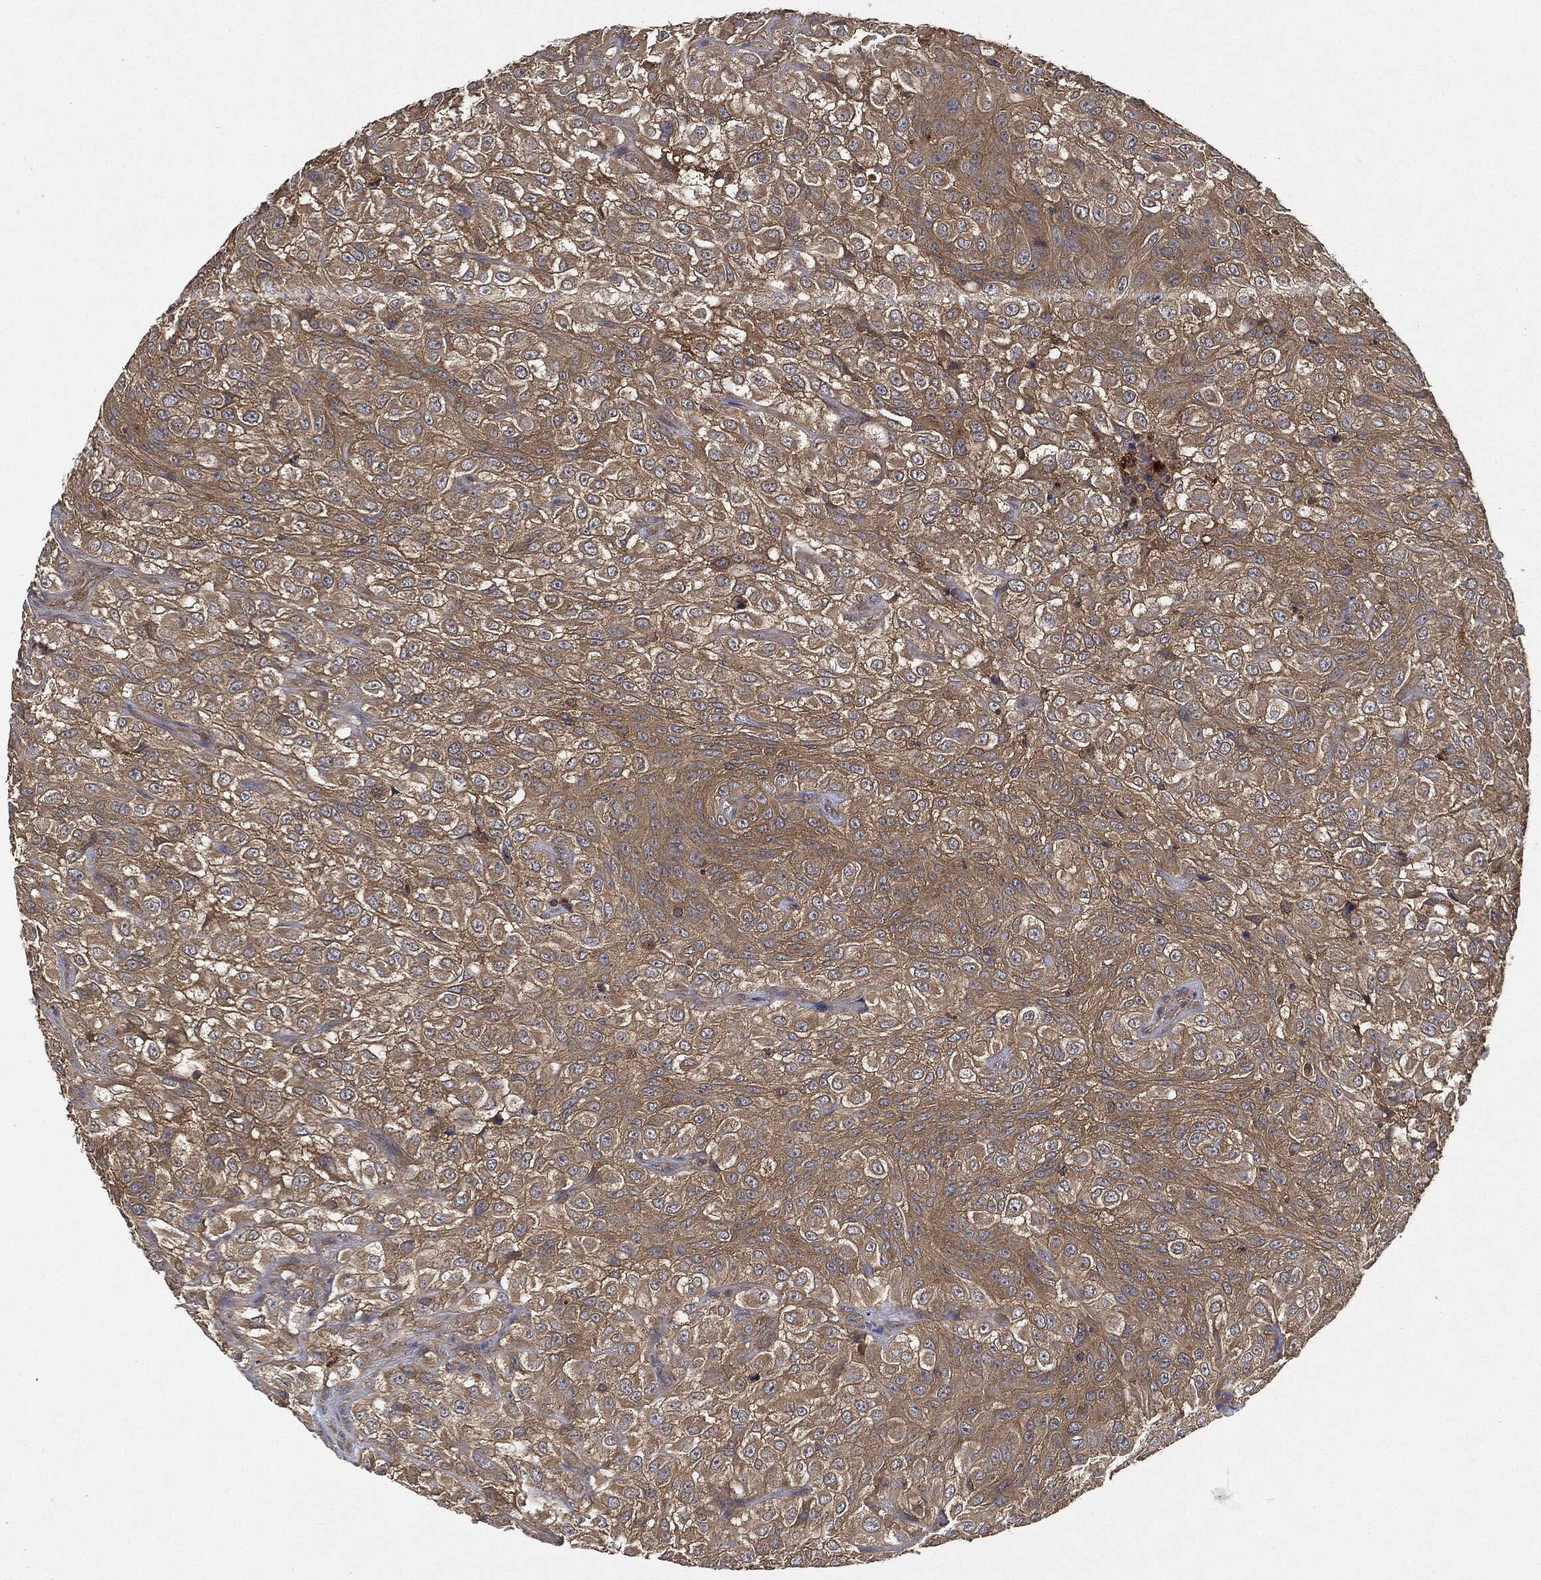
{"staining": {"intensity": "weak", "quantity": ">75%", "location": "cytoplasmic/membranous"}, "tissue": "urothelial cancer", "cell_type": "Tumor cells", "image_type": "cancer", "snomed": [{"axis": "morphology", "description": "Urothelial carcinoma, High grade"}, {"axis": "topography", "description": "Urinary bladder"}], "caption": "Urothelial carcinoma (high-grade) was stained to show a protein in brown. There is low levels of weak cytoplasmic/membranous expression in about >75% of tumor cells.", "gene": "BRAF", "patient": {"sex": "male", "age": 56}}